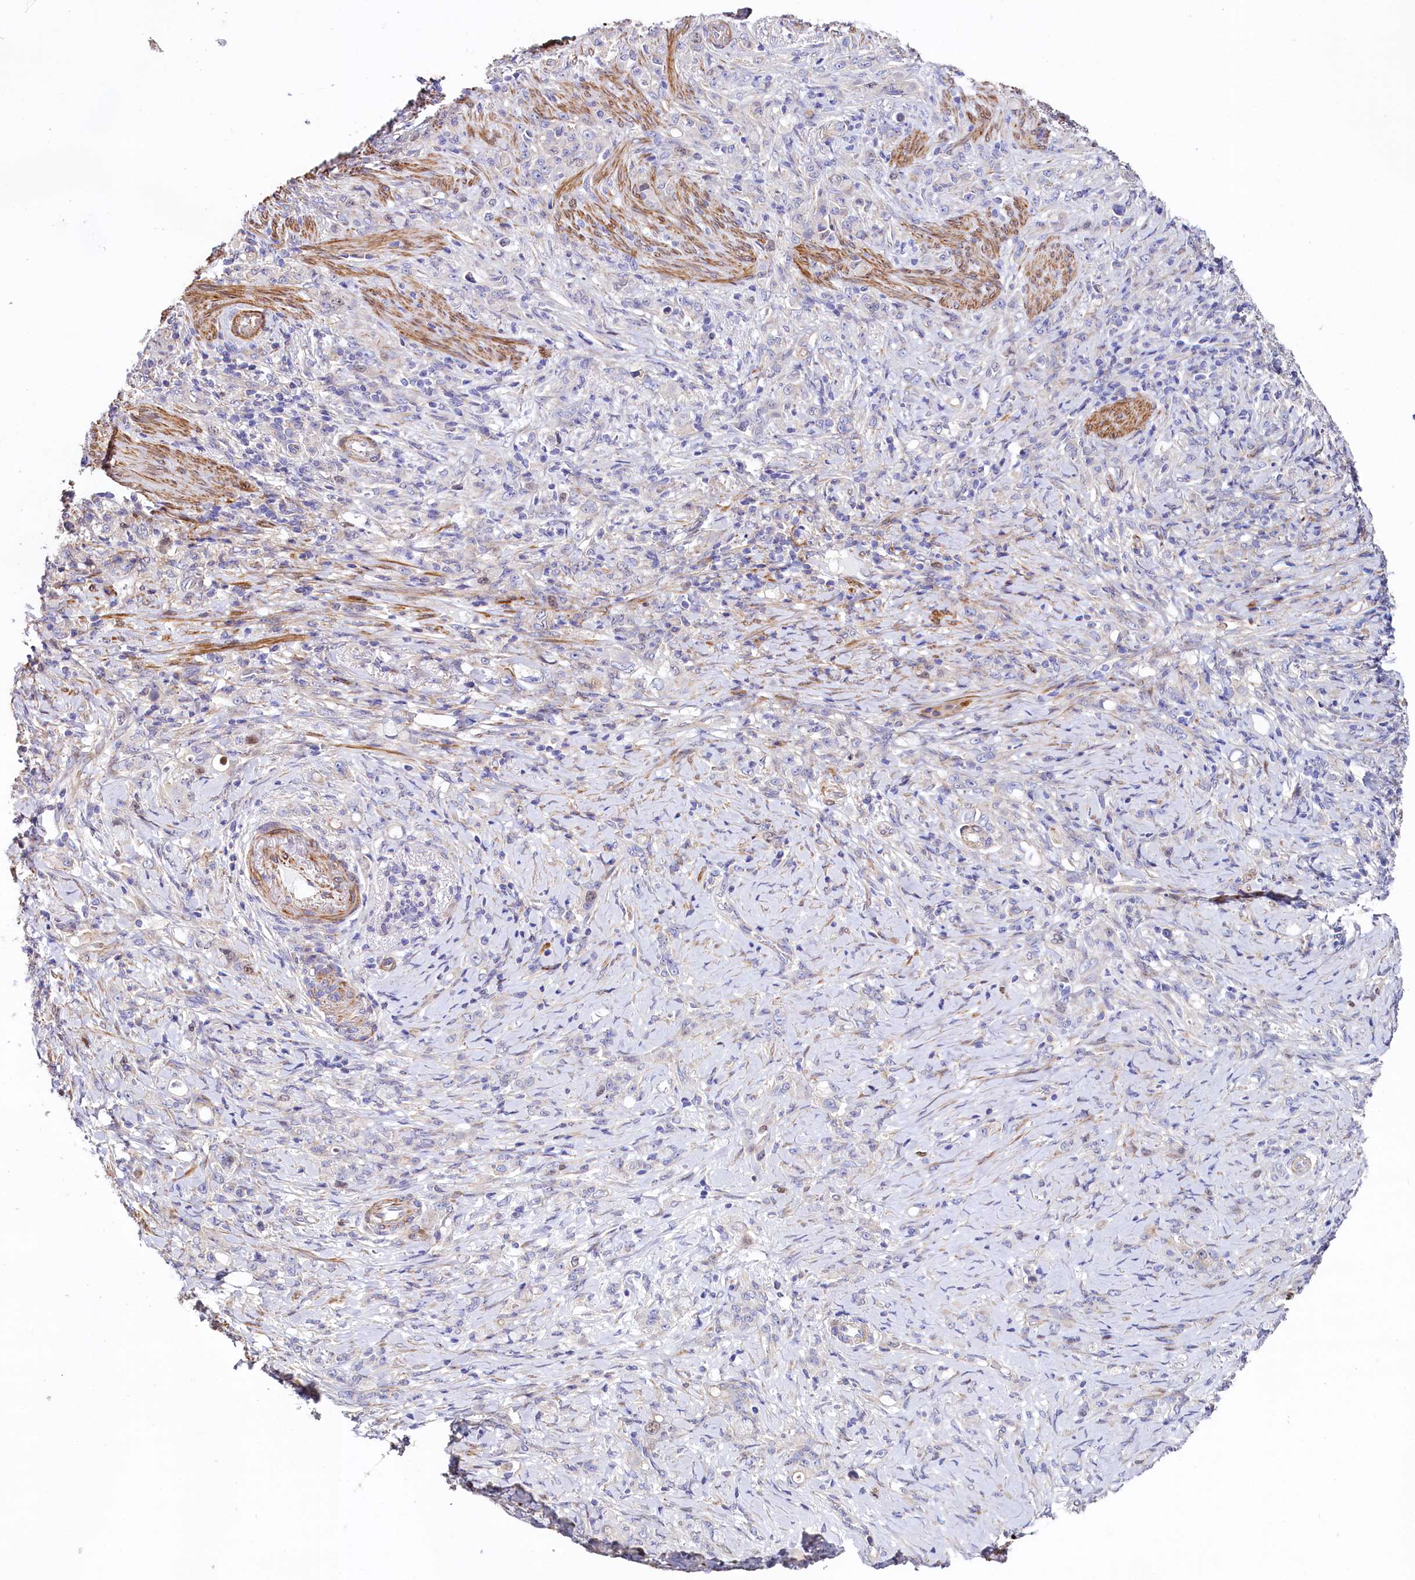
{"staining": {"intensity": "negative", "quantity": "none", "location": "none"}, "tissue": "stomach cancer", "cell_type": "Tumor cells", "image_type": "cancer", "snomed": [{"axis": "morphology", "description": "Adenocarcinoma, NOS"}, {"axis": "topography", "description": "Stomach"}], "caption": "Tumor cells are negative for protein expression in human adenocarcinoma (stomach).", "gene": "WNT8A", "patient": {"sex": "female", "age": 79}}